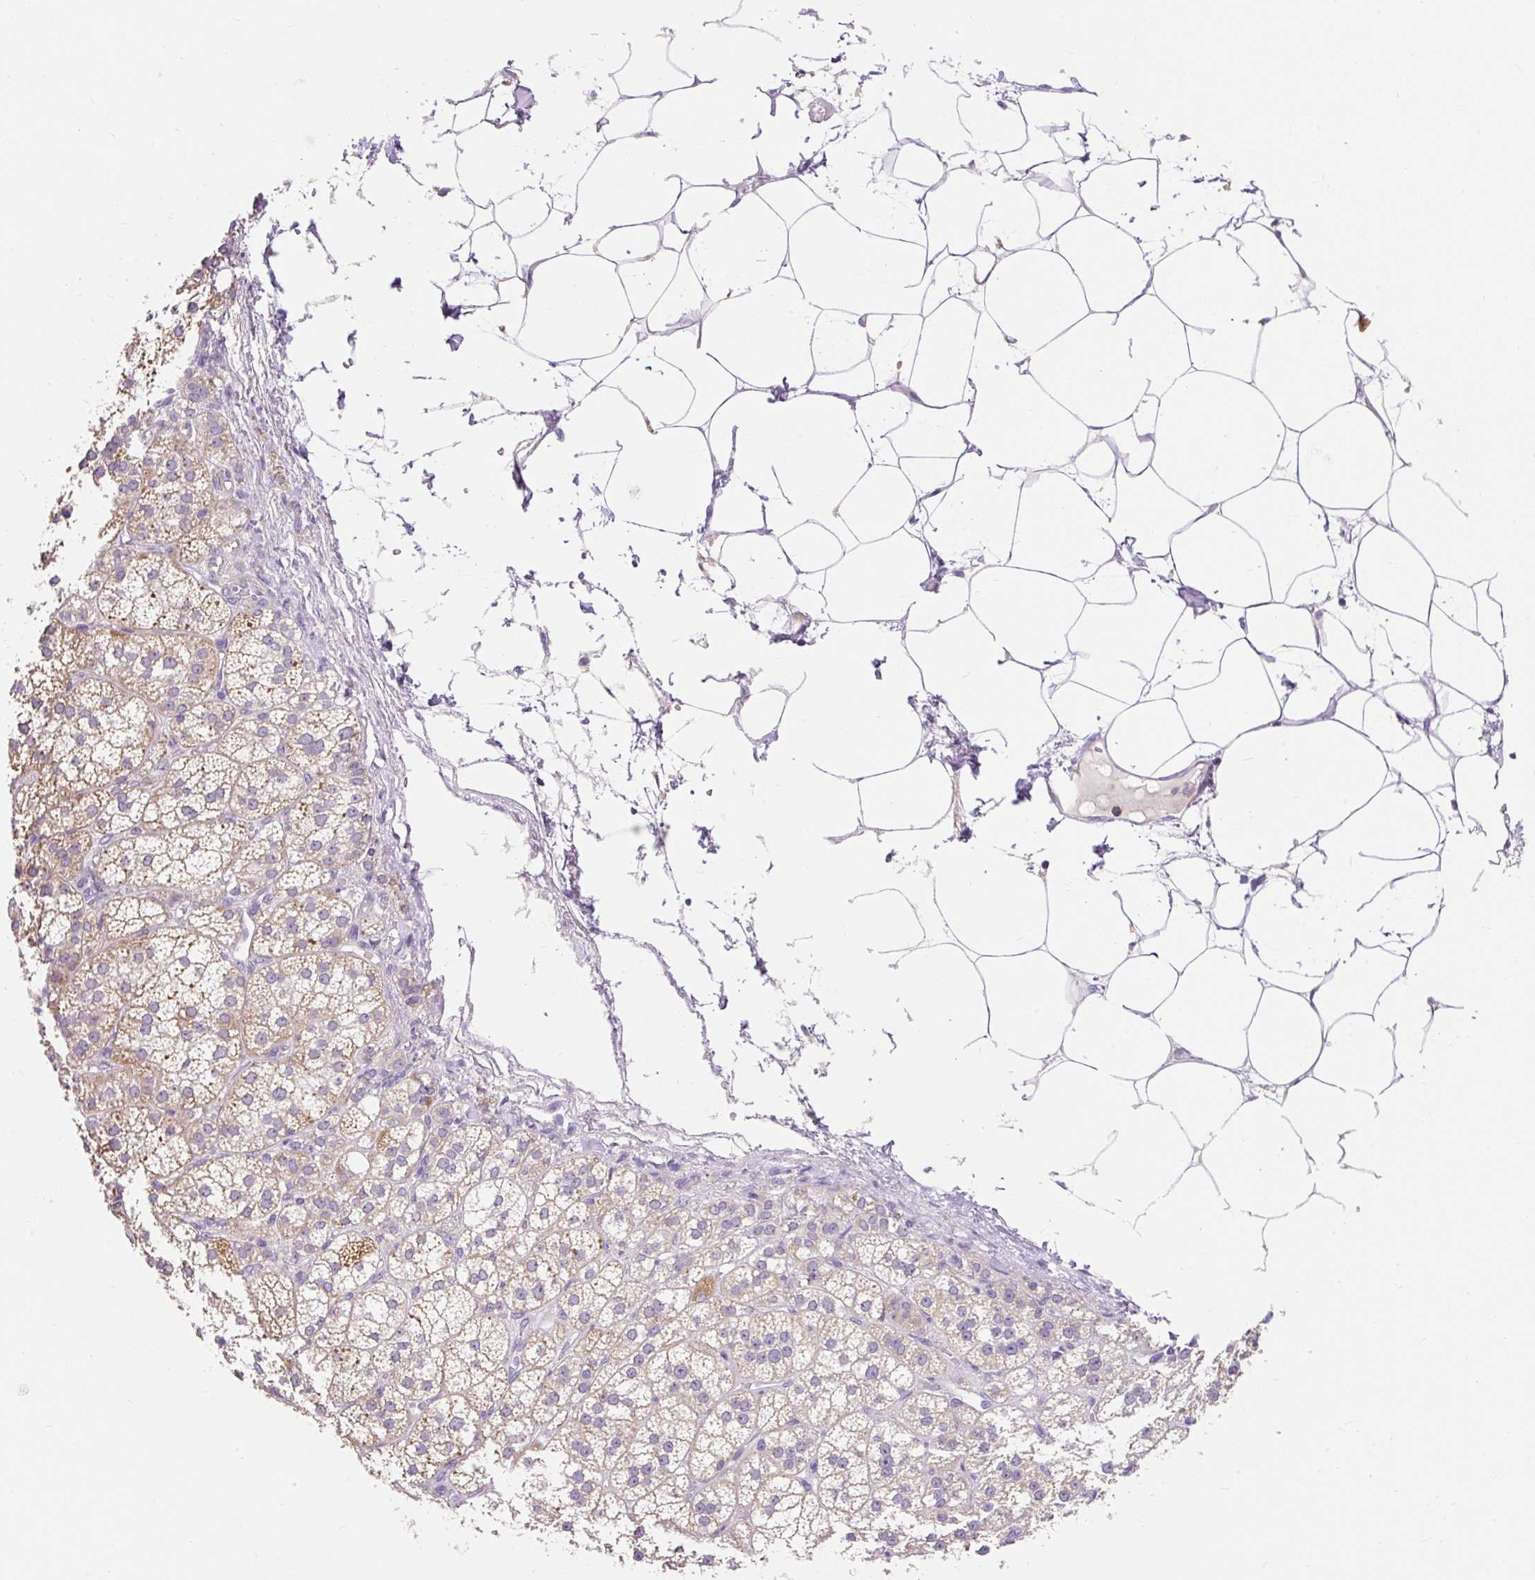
{"staining": {"intensity": "moderate", "quantity": ">75%", "location": "cytoplasmic/membranous"}, "tissue": "adrenal gland", "cell_type": "Glandular cells", "image_type": "normal", "snomed": [{"axis": "morphology", "description": "Normal tissue, NOS"}, {"axis": "topography", "description": "Adrenal gland"}], "caption": "Protein expression analysis of unremarkable adrenal gland reveals moderate cytoplasmic/membranous expression in about >75% of glandular cells.", "gene": "PMAIP1", "patient": {"sex": "female", "age": 60}}